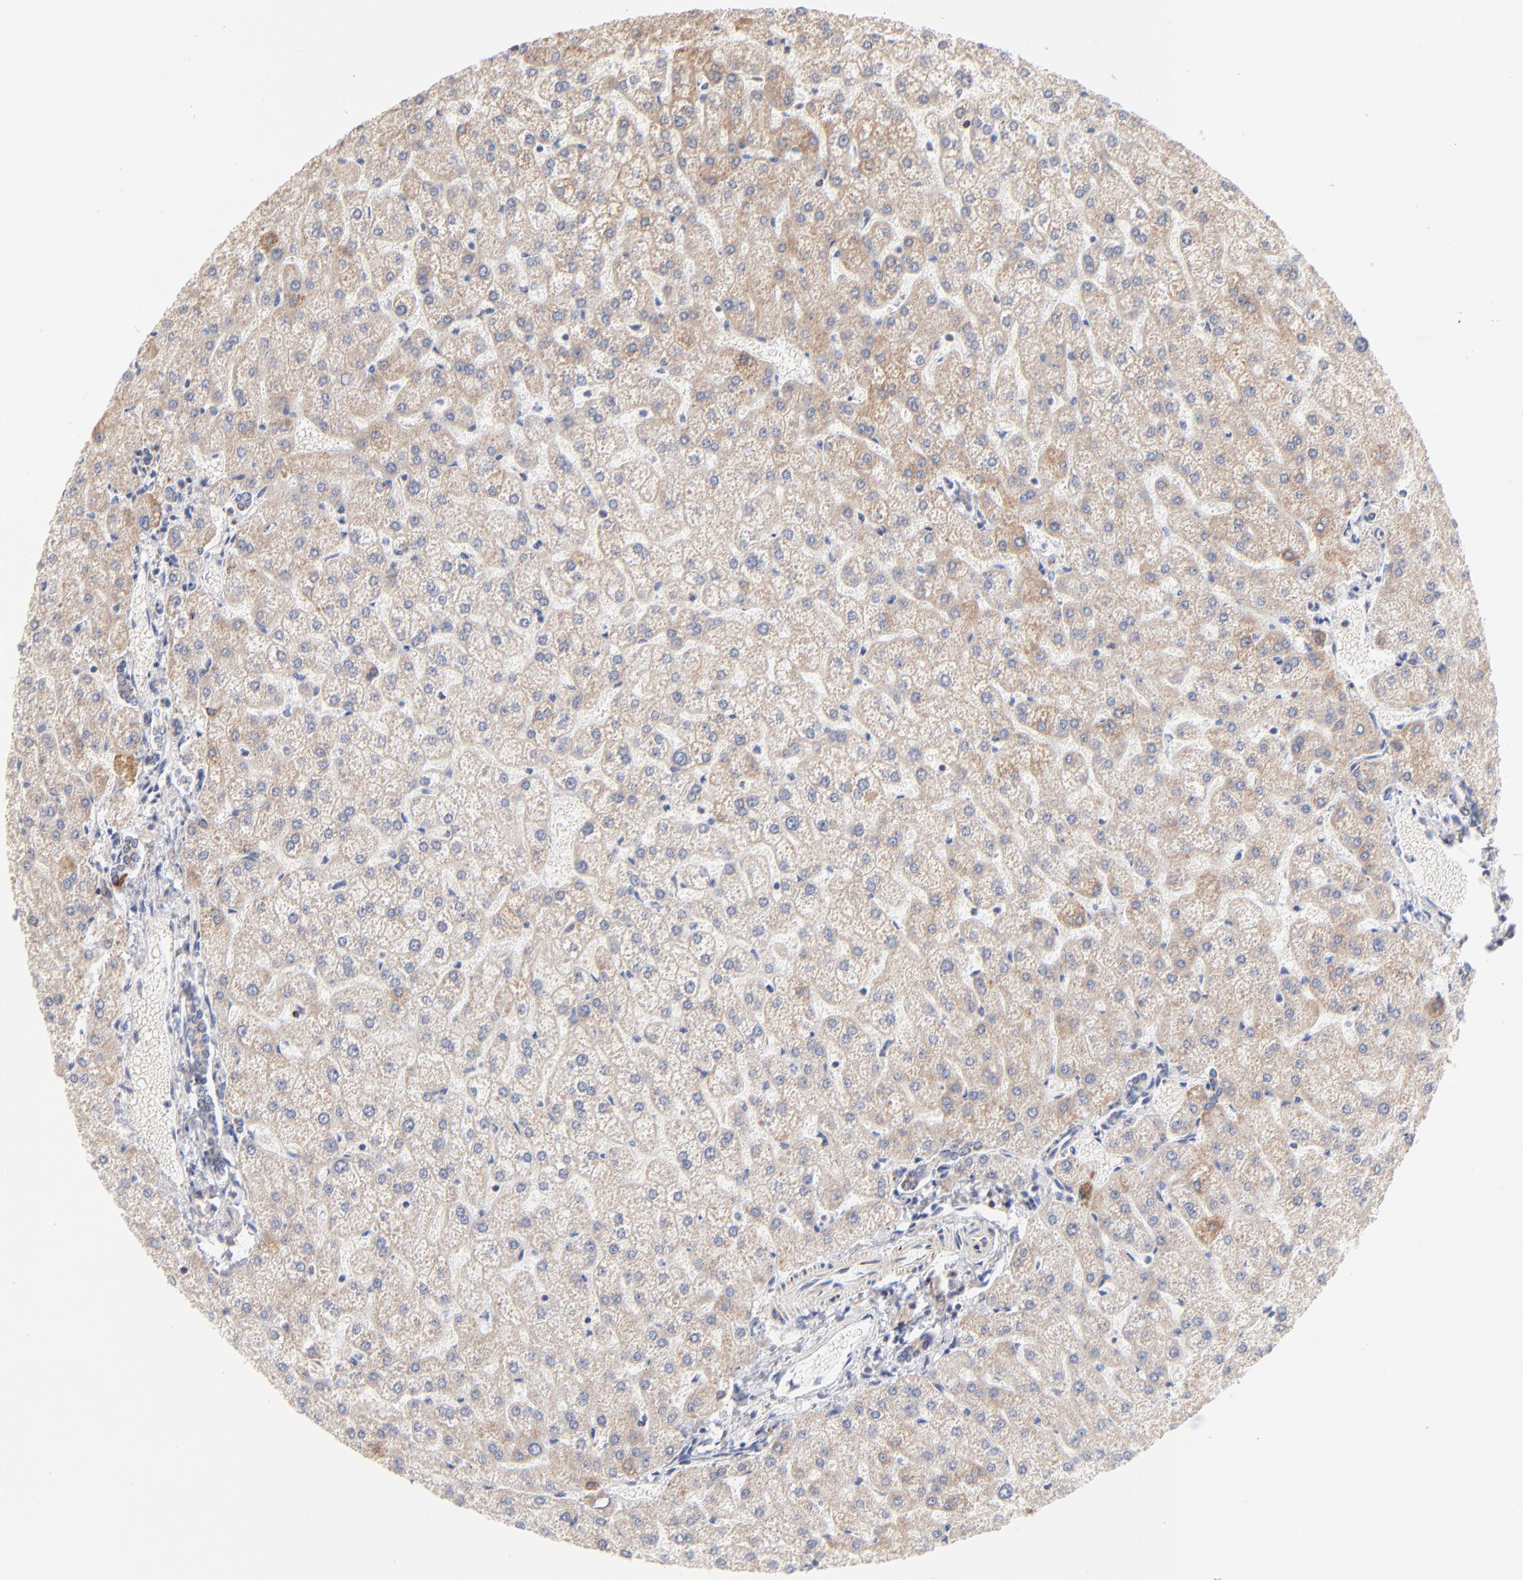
{"staining": {"intensity": "moderate", "quantity": ">75%", "location": "cytoplasmic/membranous"}, "tissue": "liver", "cell_type": "Cholangiocytes", "image_type": "normal", "snomed": [{"axis": "morphology", "description": "Normal tissue, NOS"}, {"axis": "topography", "description": "Liver"}], "caption": "Immunohistochemical staining of benign human liver shows >75% levels of moderate cytoplasmic/membranous protein positivity in about >75% of cholangiocytes.", "gene": "MRPL58", "patient": {"sex": "female", "age": 32}}